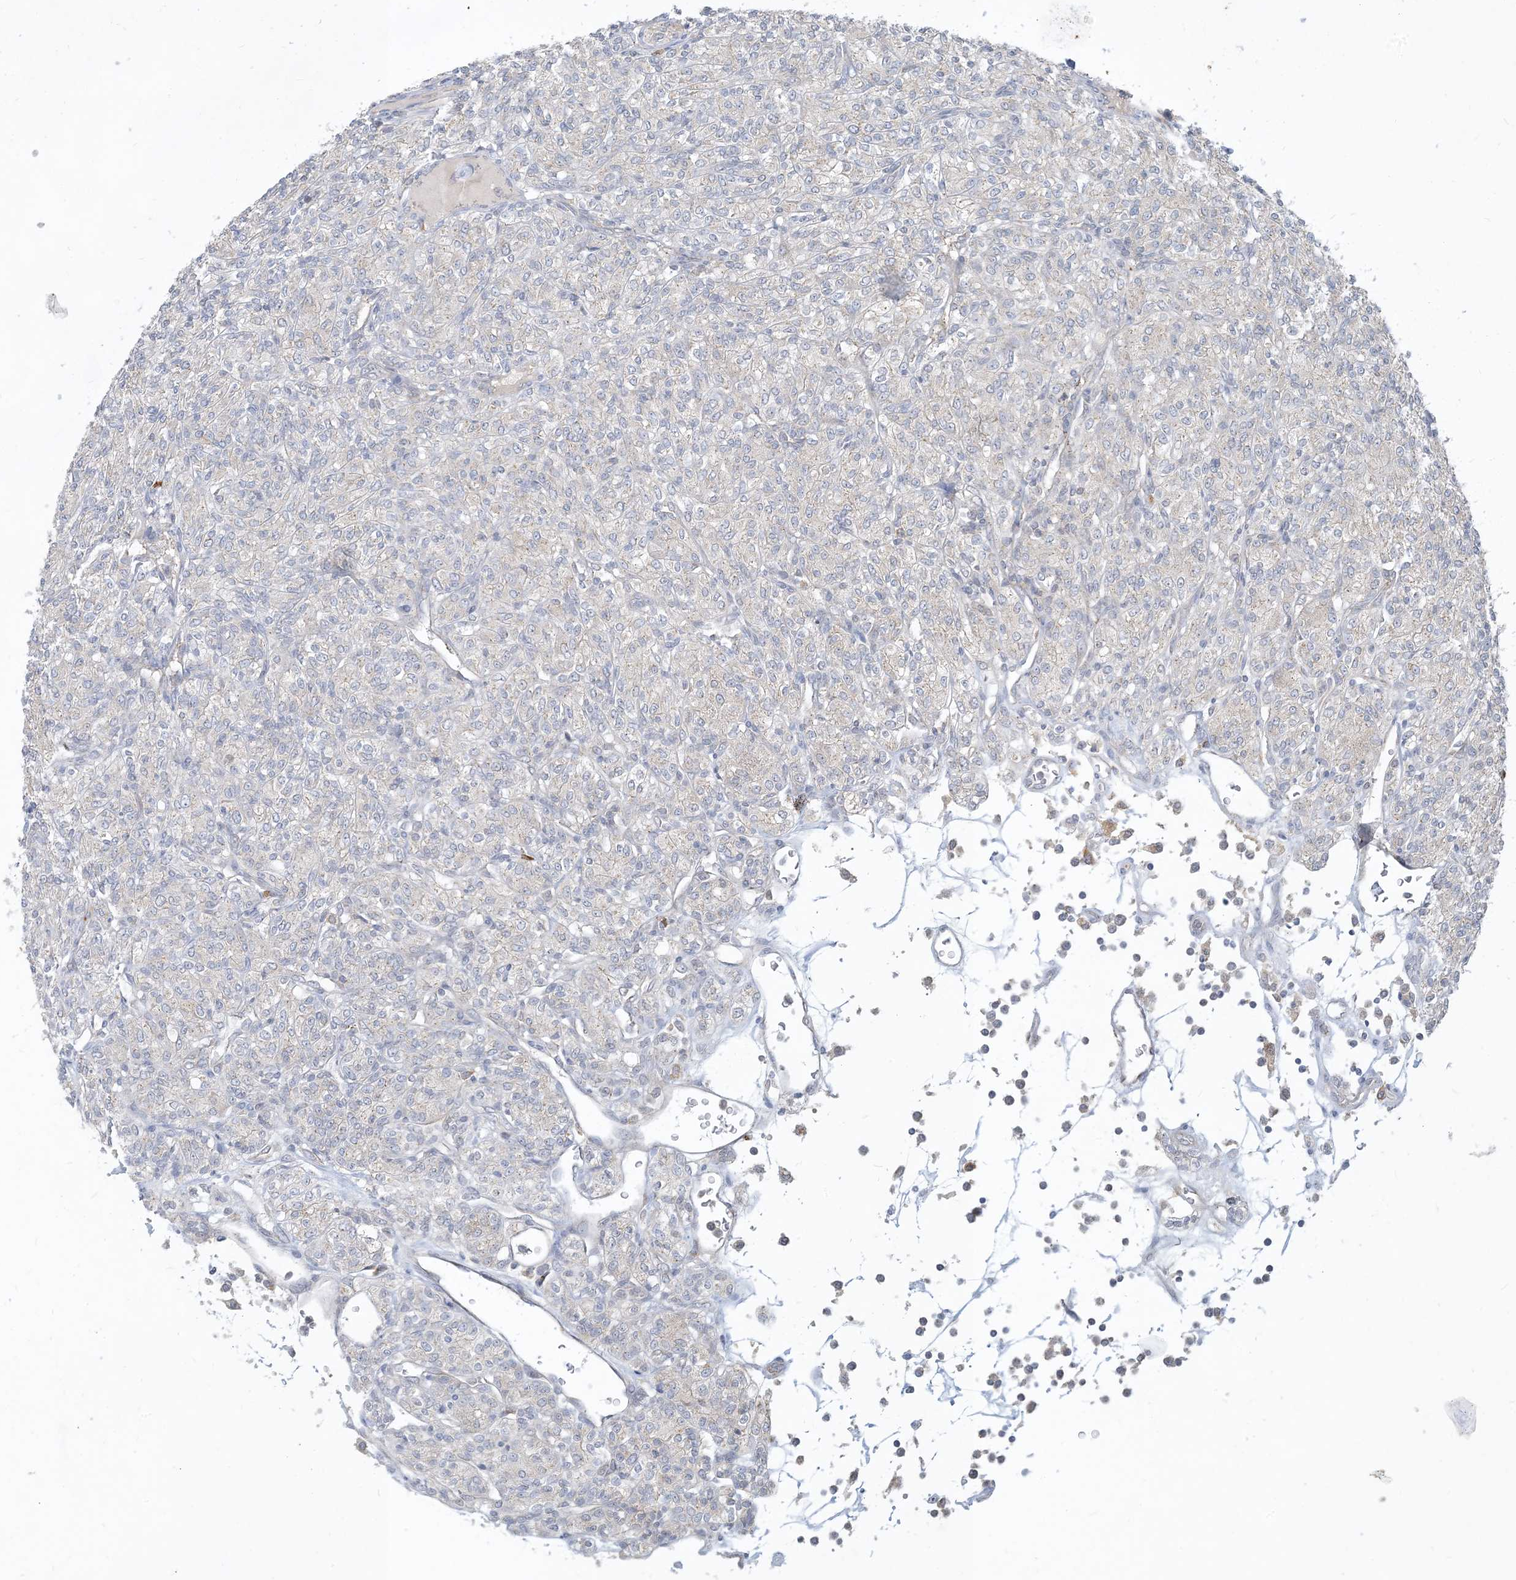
{"staining": {"intensity": "negative", "quantity": "none", "location": "none"}, "tissue": "renal cancer", "cell_type": "Tumor cells", "image_type": "cancer", "snomed": [{"axis": "morphology", "description": "Adenocarcinoma, NOS"}, {"axis": "topography", "description": "Kidney"}], "caption": "DAB immunohistochemical staining of adenocarcinoma (renal) demonstrates no significant positivity in tumor cells. The staining is performed using DAB (3,3'-diaminobenzidine) brown chromogen with nuclei counter-stained in using hematoxylin.", "gene": "CCDC14", "patient": {"sex": "male", "age": 77}}